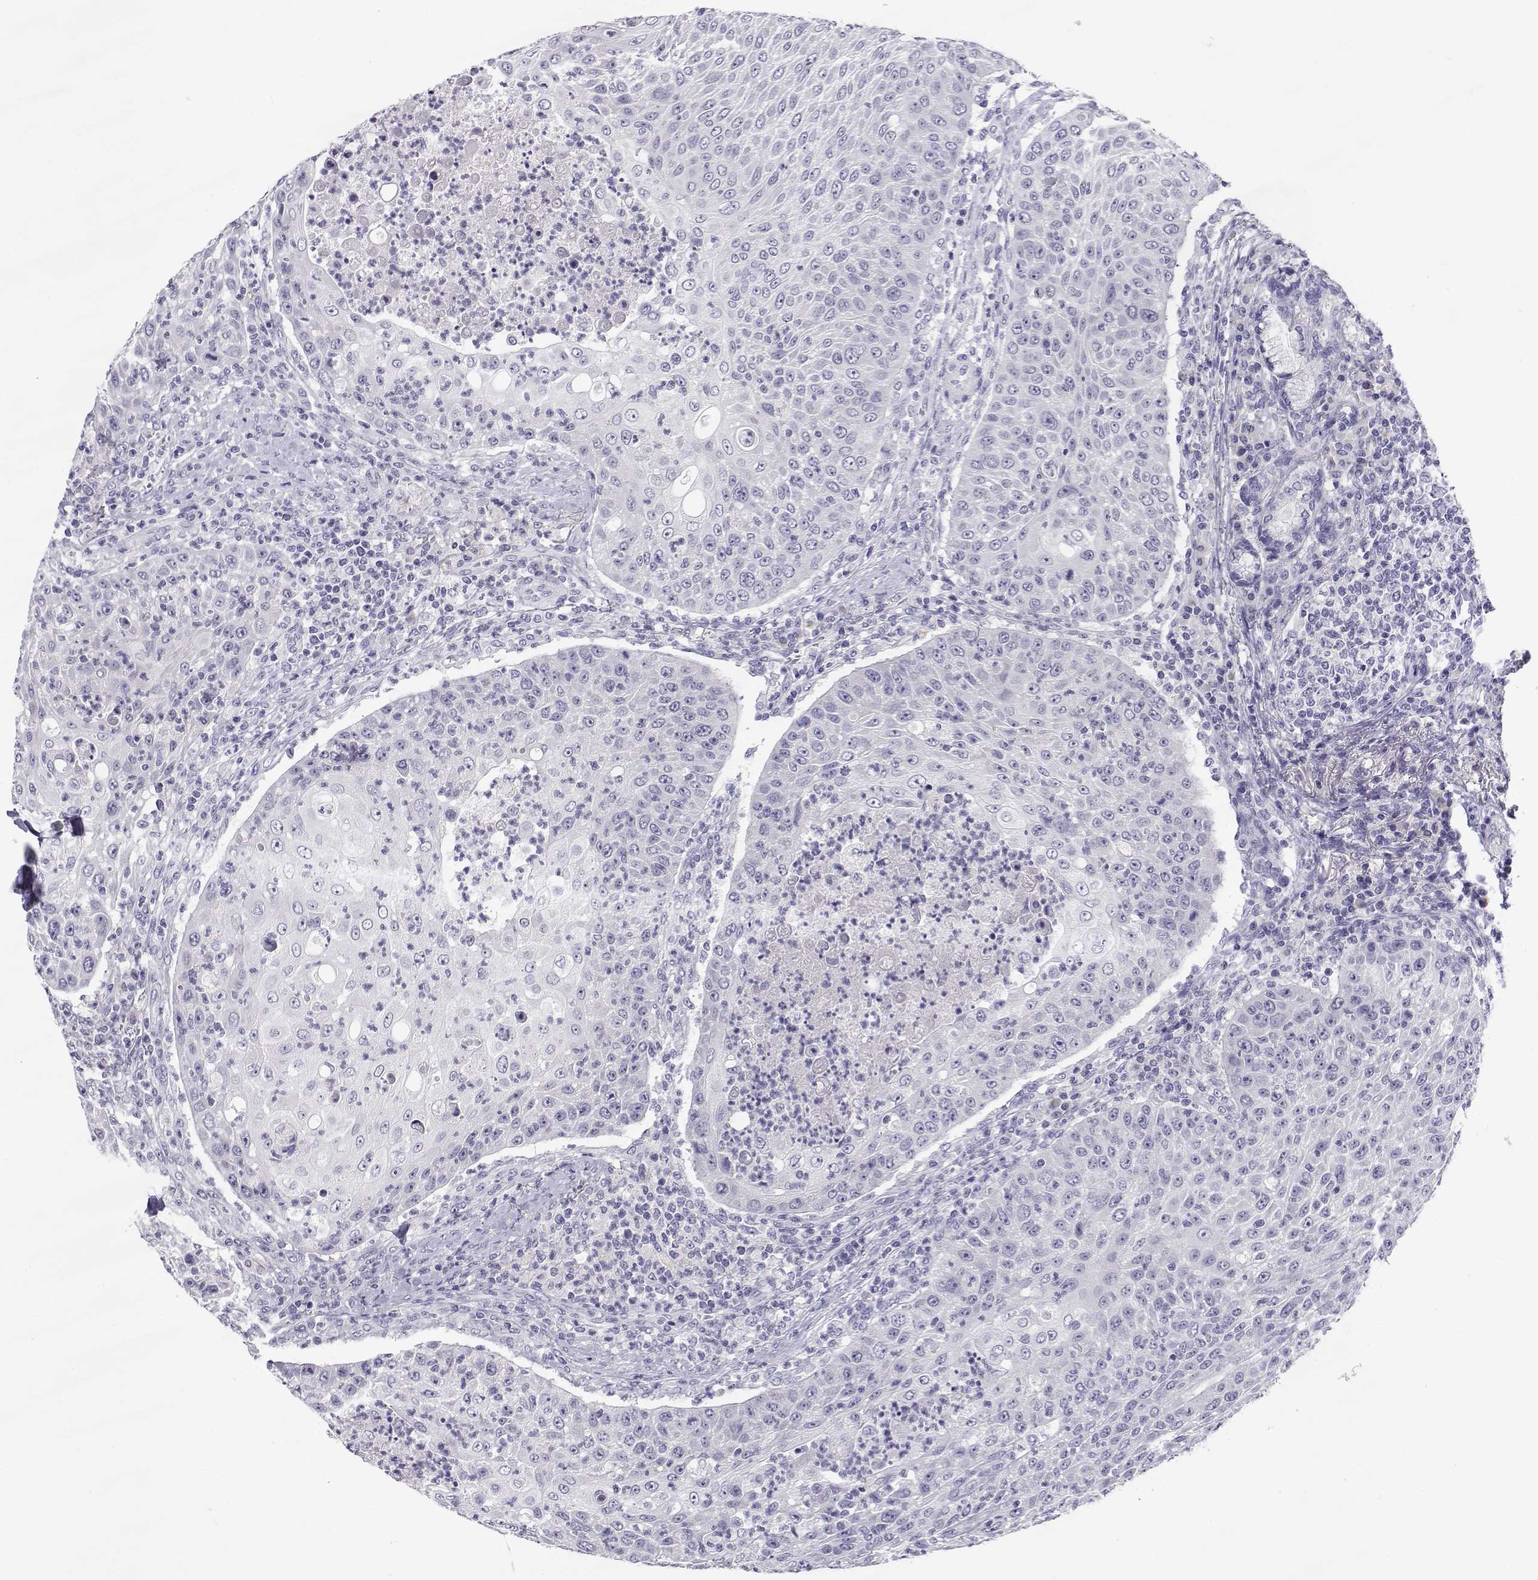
{"staining": {"intensity": "negative", "quantity": "none", "location": "none"}, "tissue": "head and neck cancer", "cell_type": "Tumor cells", "image_type": "cancer", "snomed": [{"axis": "morphology", "description": "Squamous cell carcinoma, NOS"}, {"axis": "topography", "description": "Head-Neck"}], "caption": "The micrograph demonstrates no staining of tumor cells in squamous cell carcinoma (head and neck).", "gene": "SLC6A3", "patient": {"sex": "male", "age": 69}}